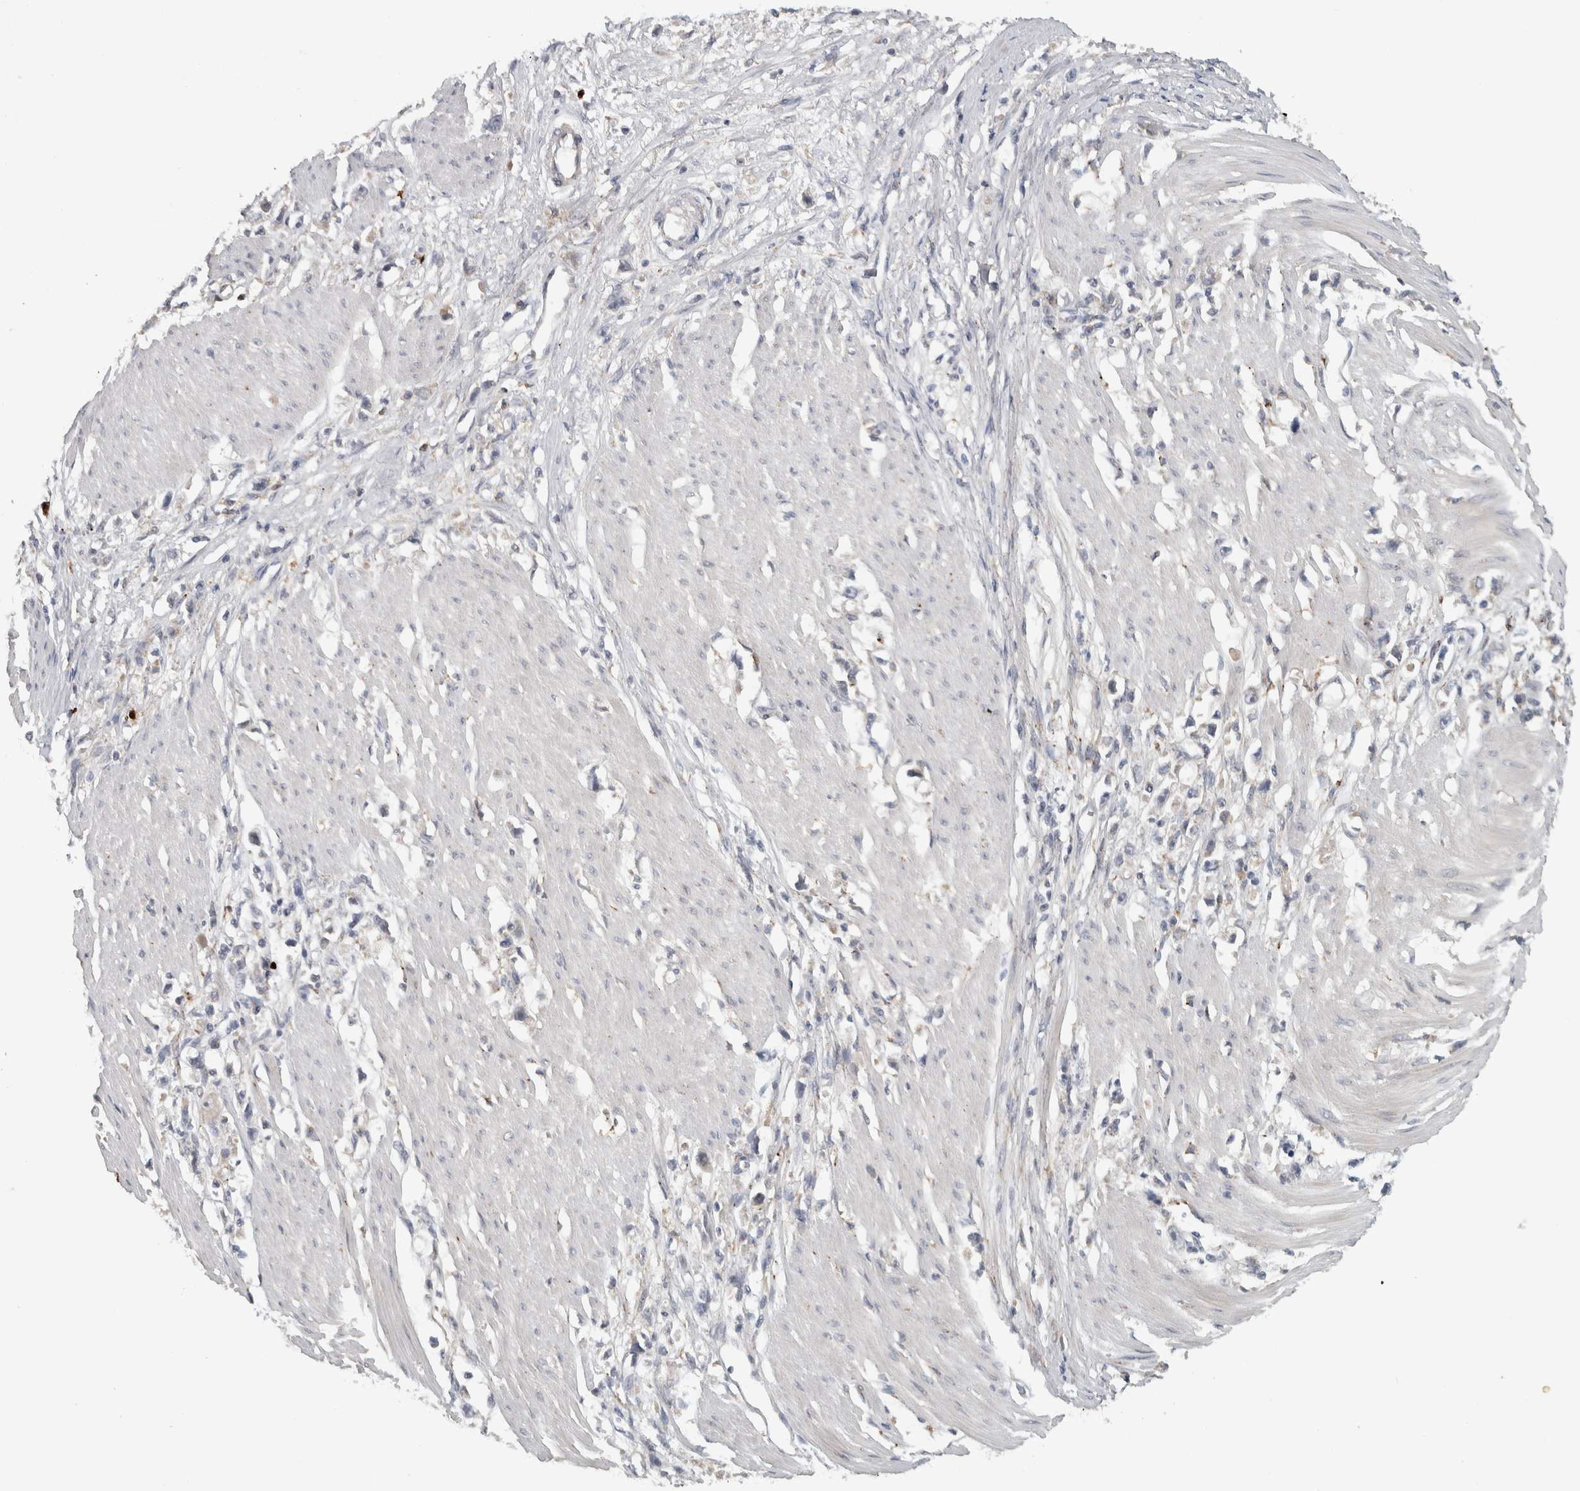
{"staining": {"intensity": "negative", "quantity": "none", "location": "none"}, "tissue": "stomach cancer", "cell_type": "Tumor cells", "image_type": "cancer", "snomed": [{"axis": "morphology", "description": "Adenocarcinoma, NOS"}, {"axis": "topography", "description": "Stomach"}], "caption": "The histopathology image displays no significant positivity in tumor cells of adenocarcinoma (stomach).", "gene": "ADPRM", "patient": {"sex": "female", "age": 59}}